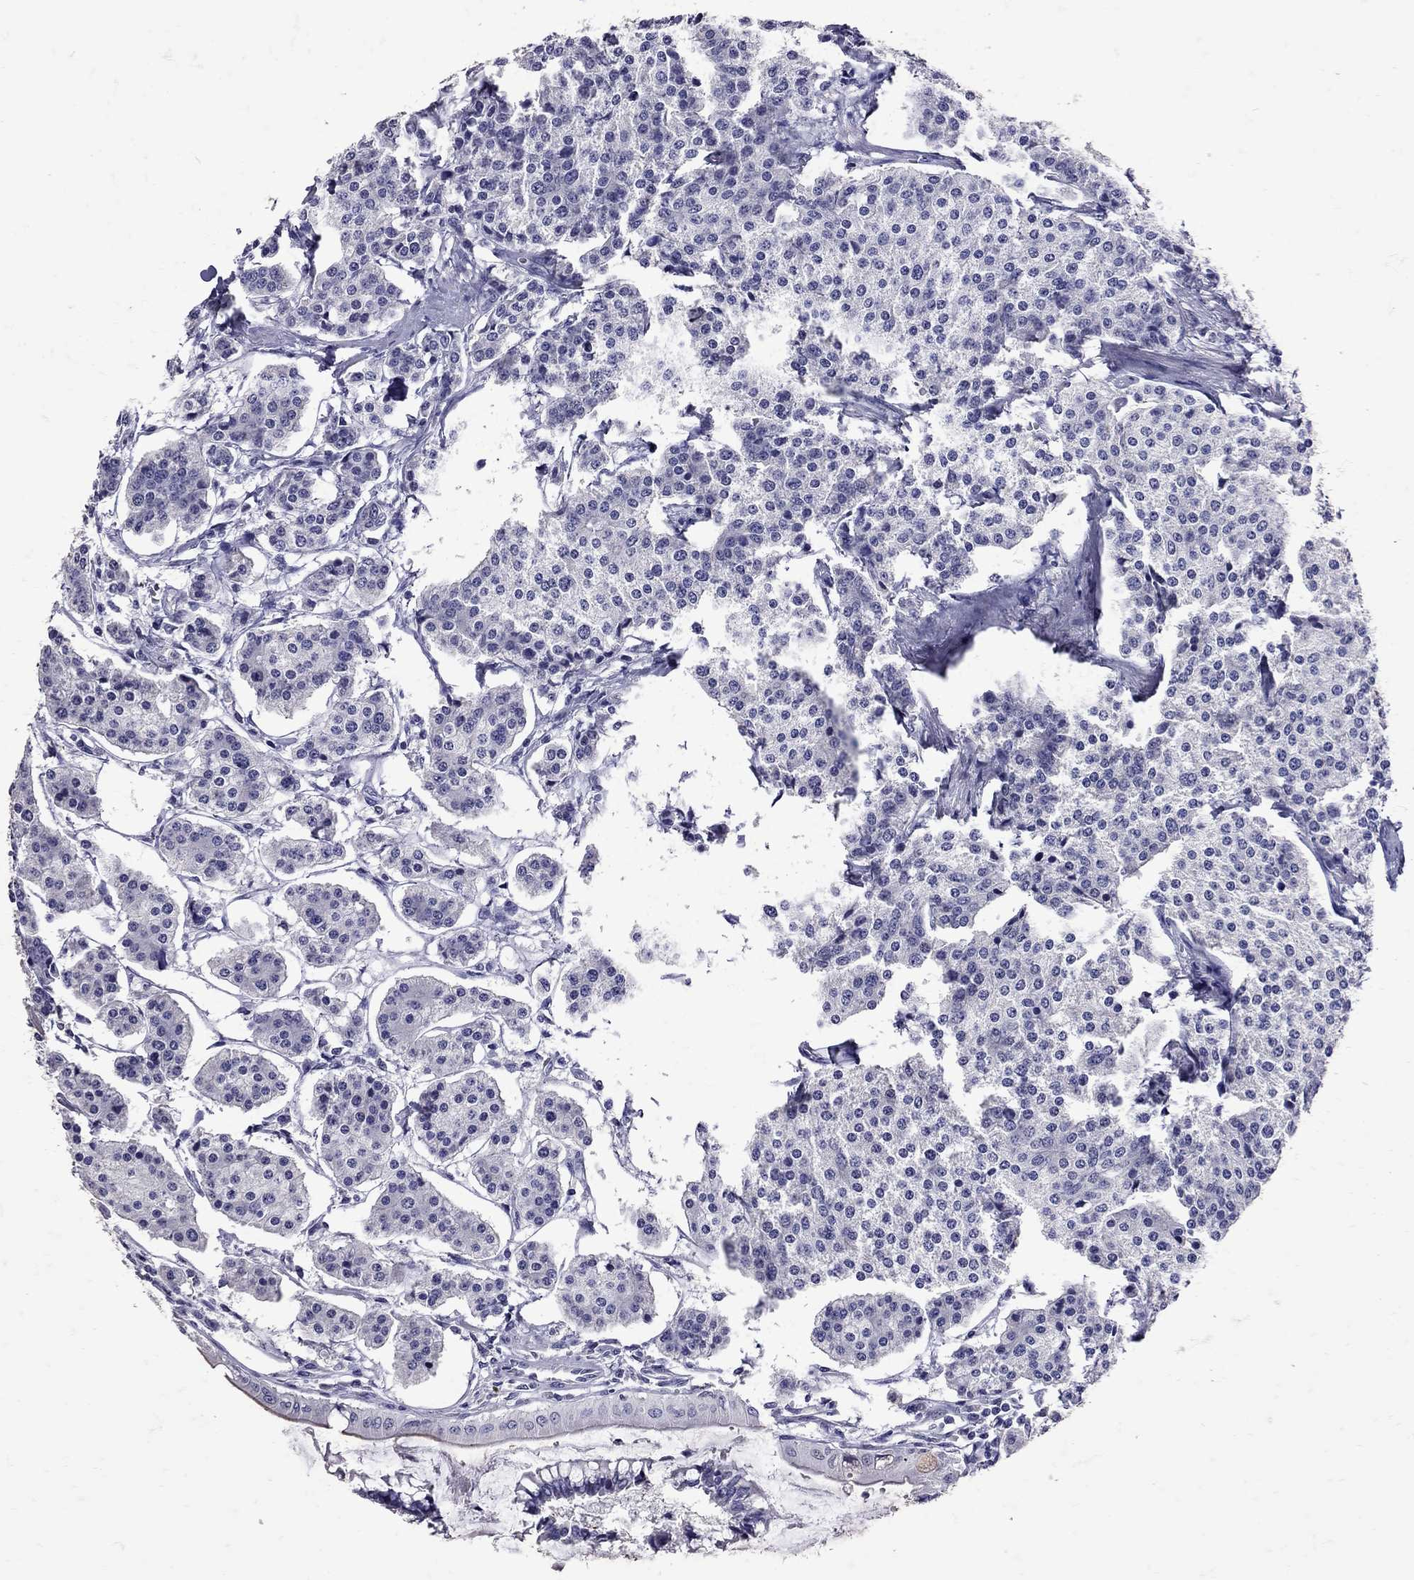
{"staining": {"intensity": "negative", "quantity": "none", "location": "none"}, "tissue": "carcinoid", "cell_type": "Tumor cells", "image_type": "cancer", "snomed": [{"axis": "morphology", "description": "Carcinoid, malignant, NOS"}, {"axis": "topography", "description": "Small intestine"}], "caption": "The photomicrograph displays no staining of tumor cells in malignant carcinoid.", "gene": "SST", "patient": {"sex": "female", "age": 65}}